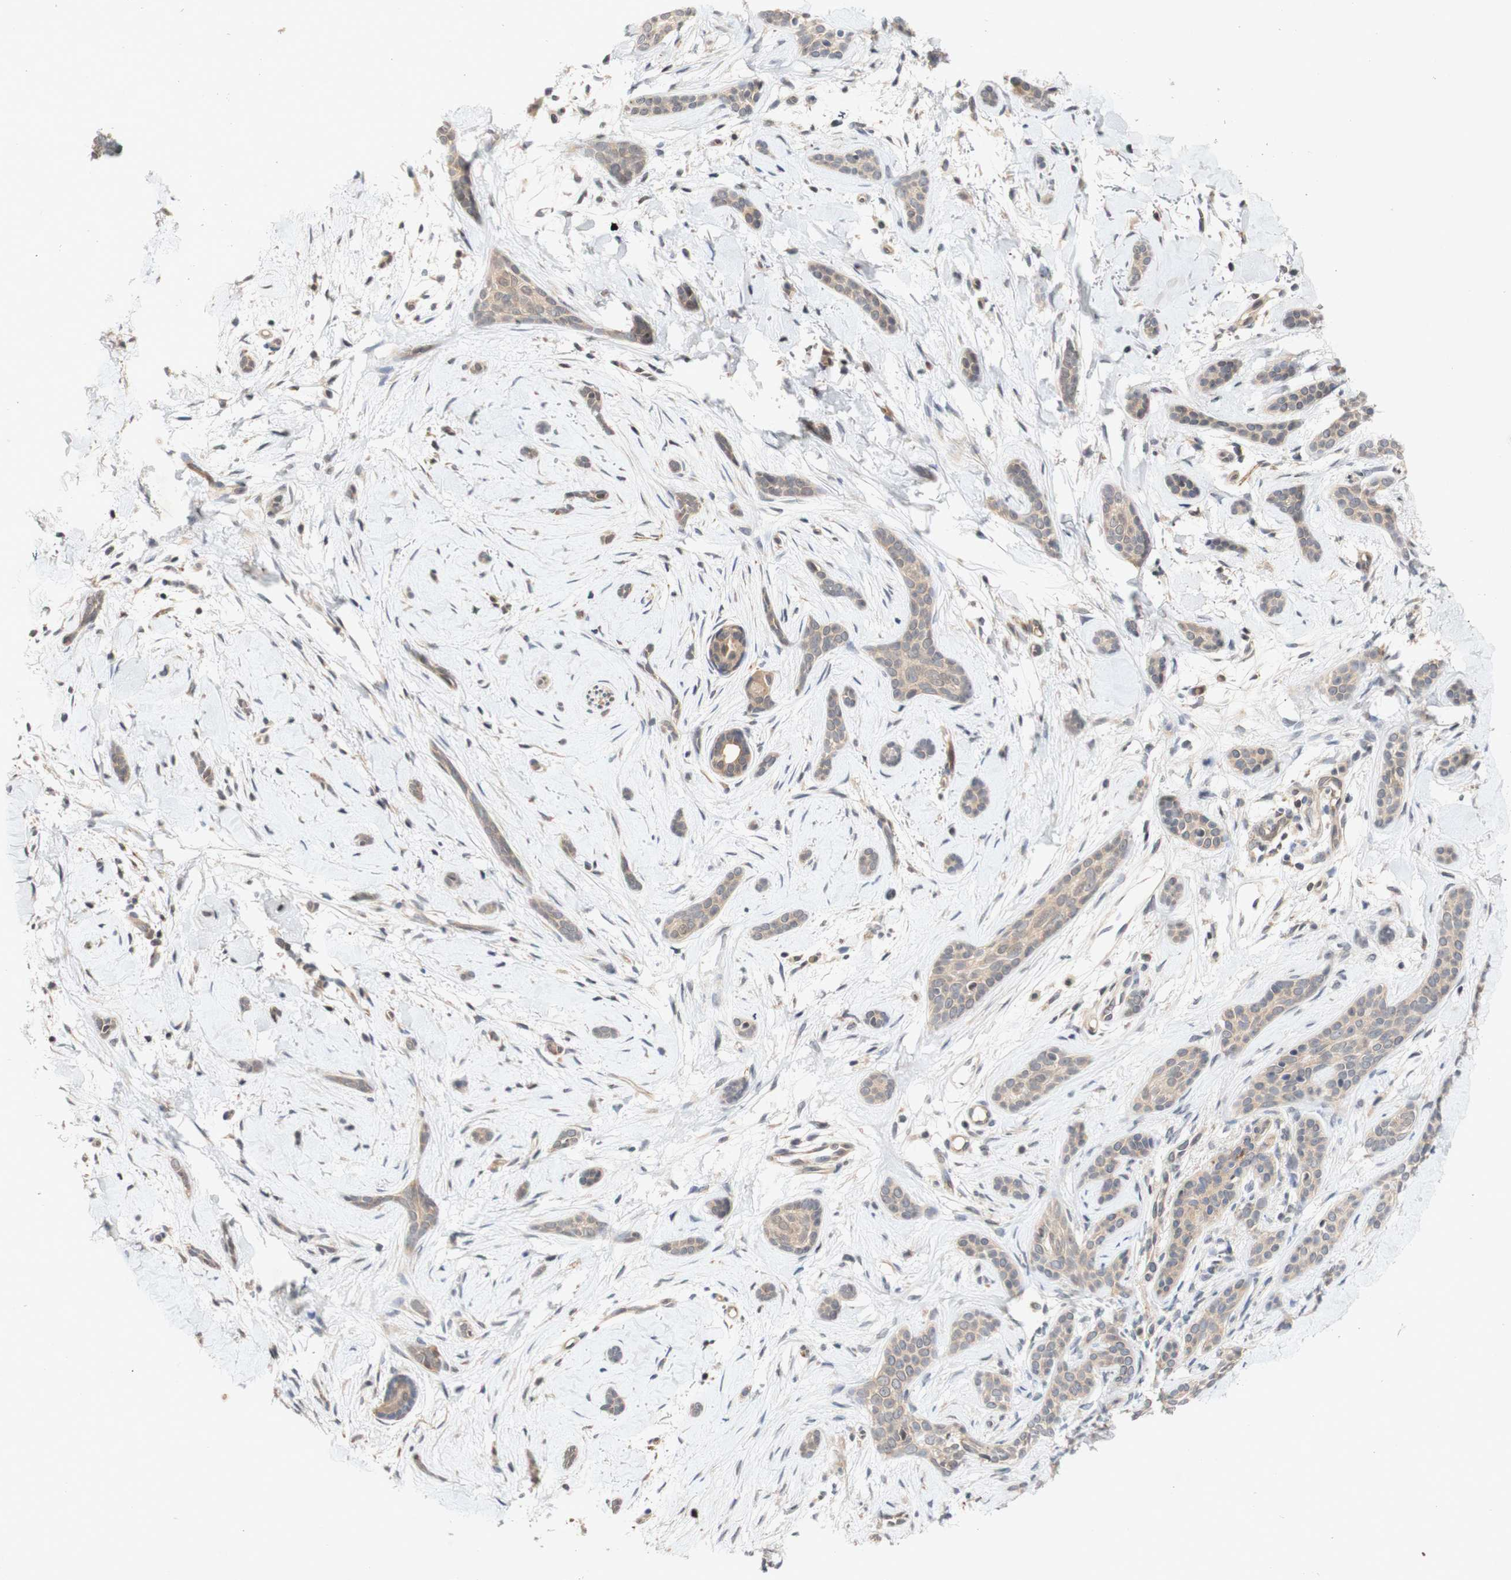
{"staining": {"intensity": "weak", "quantity": ">75%", "location": "cytoplasmic/membranous"}, "tissue": "skin cancer", "cell_type": "Tumor cells", "image_type": "cancer", "snomed": [{"axis": "morphology", "description": "Basal cell carcinoma"}, {"axis": "morphology", "description": "Adnexal tumor, benign"}, {"axis": "topography", "description": "Skin"}], "caption": "A low amount of weak cytoplasmic/membranous staining is present in about >75% of tumor cells in skin cancer tissue.", "gene": "PIN1", "patient": {"sex": "female", "age": 42}}